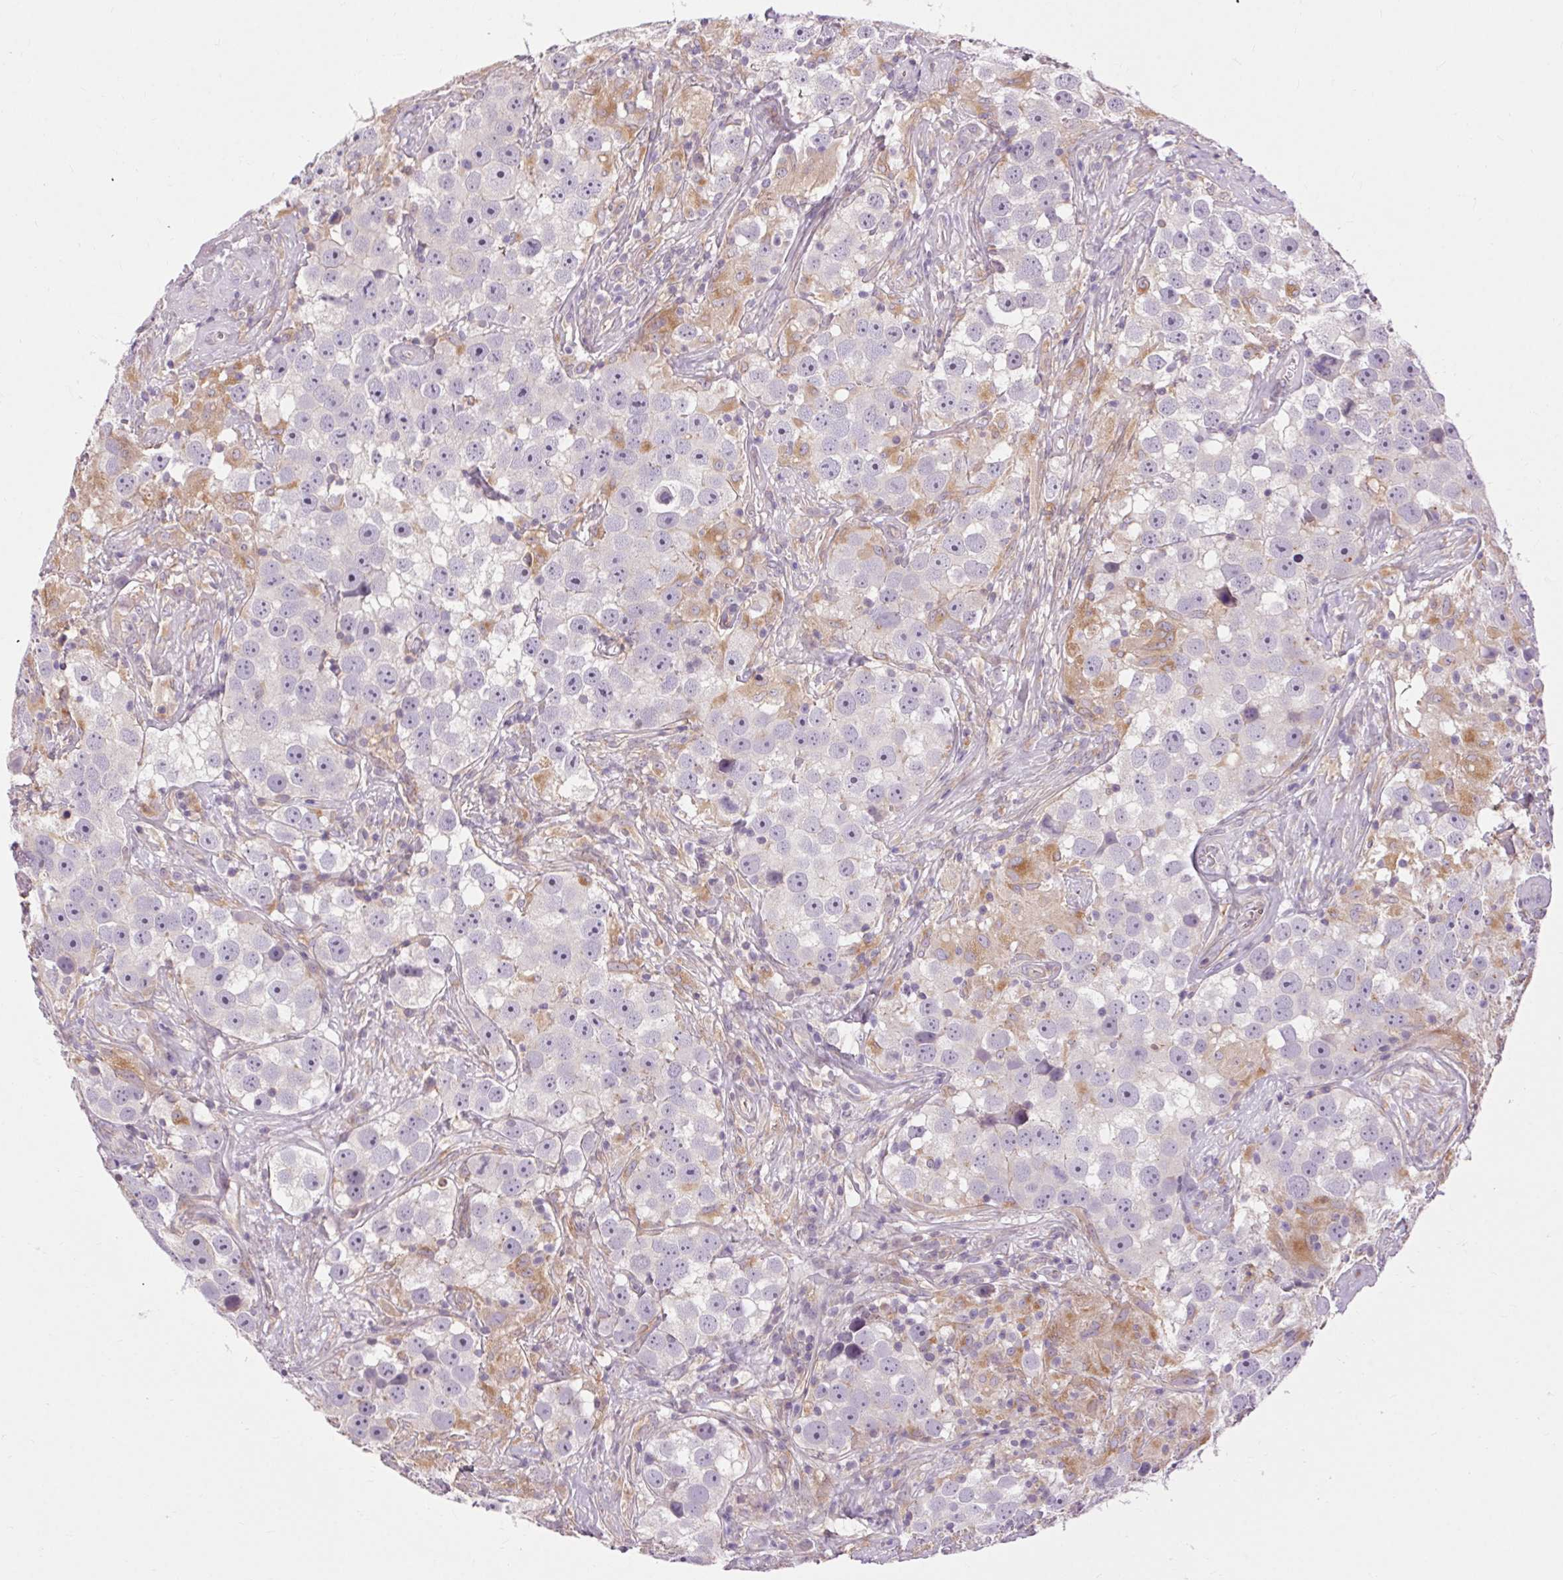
{"staining": {"intensity": "moderate", "quantity": "<25%", "location": "cytoplasmic/membranous"}, "tissue": "testis cancer", "cell_type": "Tumor cells", "image_type": "cancer", "snomed": [{"axis": "morphology", "description": "Seminoma, NOS"}, {"axis": "topography", "description": "Testis"}], "caption": "A low amount of moderate cytoplasmic/membranous positivity is present in approximately <25% of tumor cells in testis cancer tissue. (DAB IHC, brown staining for protein, blue staining for nuclei).", "gene": "TM6SF1", "patient": {"sex": "male", "age": 49}}